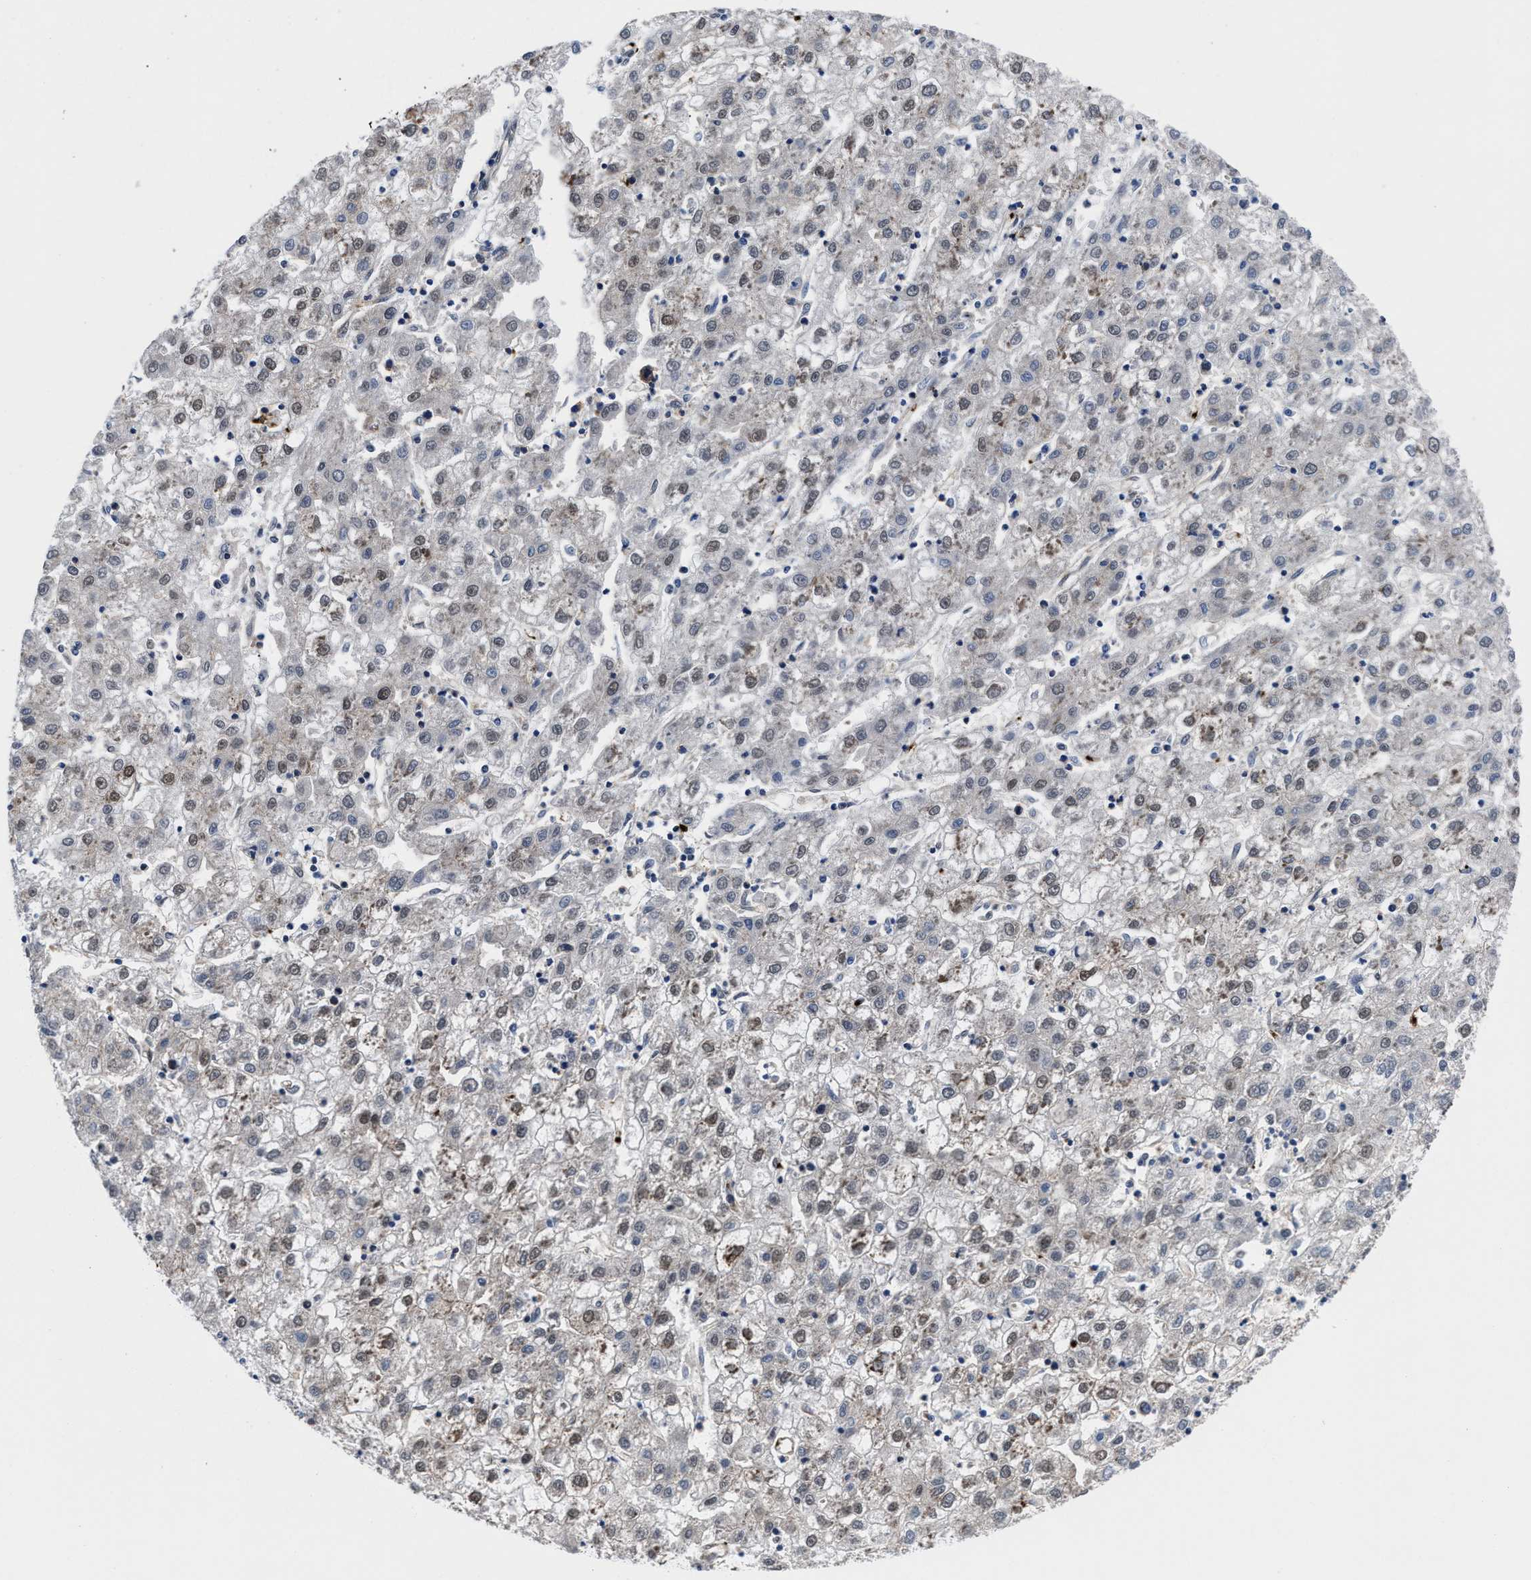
{"staining": {"intensity": "weak", "quantity": "<25%", "location": "nuclear"}, "tissue": "liver cancer", "cell_type": "Tumor cells", "image_type": "cancer", "snomed": [{"axis": "morphology", "description": "Carcinoma, Hepatocellular, NOS"}, {"axis": "topography", "description": "Liver"}], "caption": "Immunohistochemistry (IHC) of hepatocellular carcinoma (liver) shows no positivity in tumor cells. The staining is performed using DAB brown chromogen with nuclei counter-stained in using hematoxylin.", "gene": "ACLY", "patient": {"sex": "male", "age": 72}}